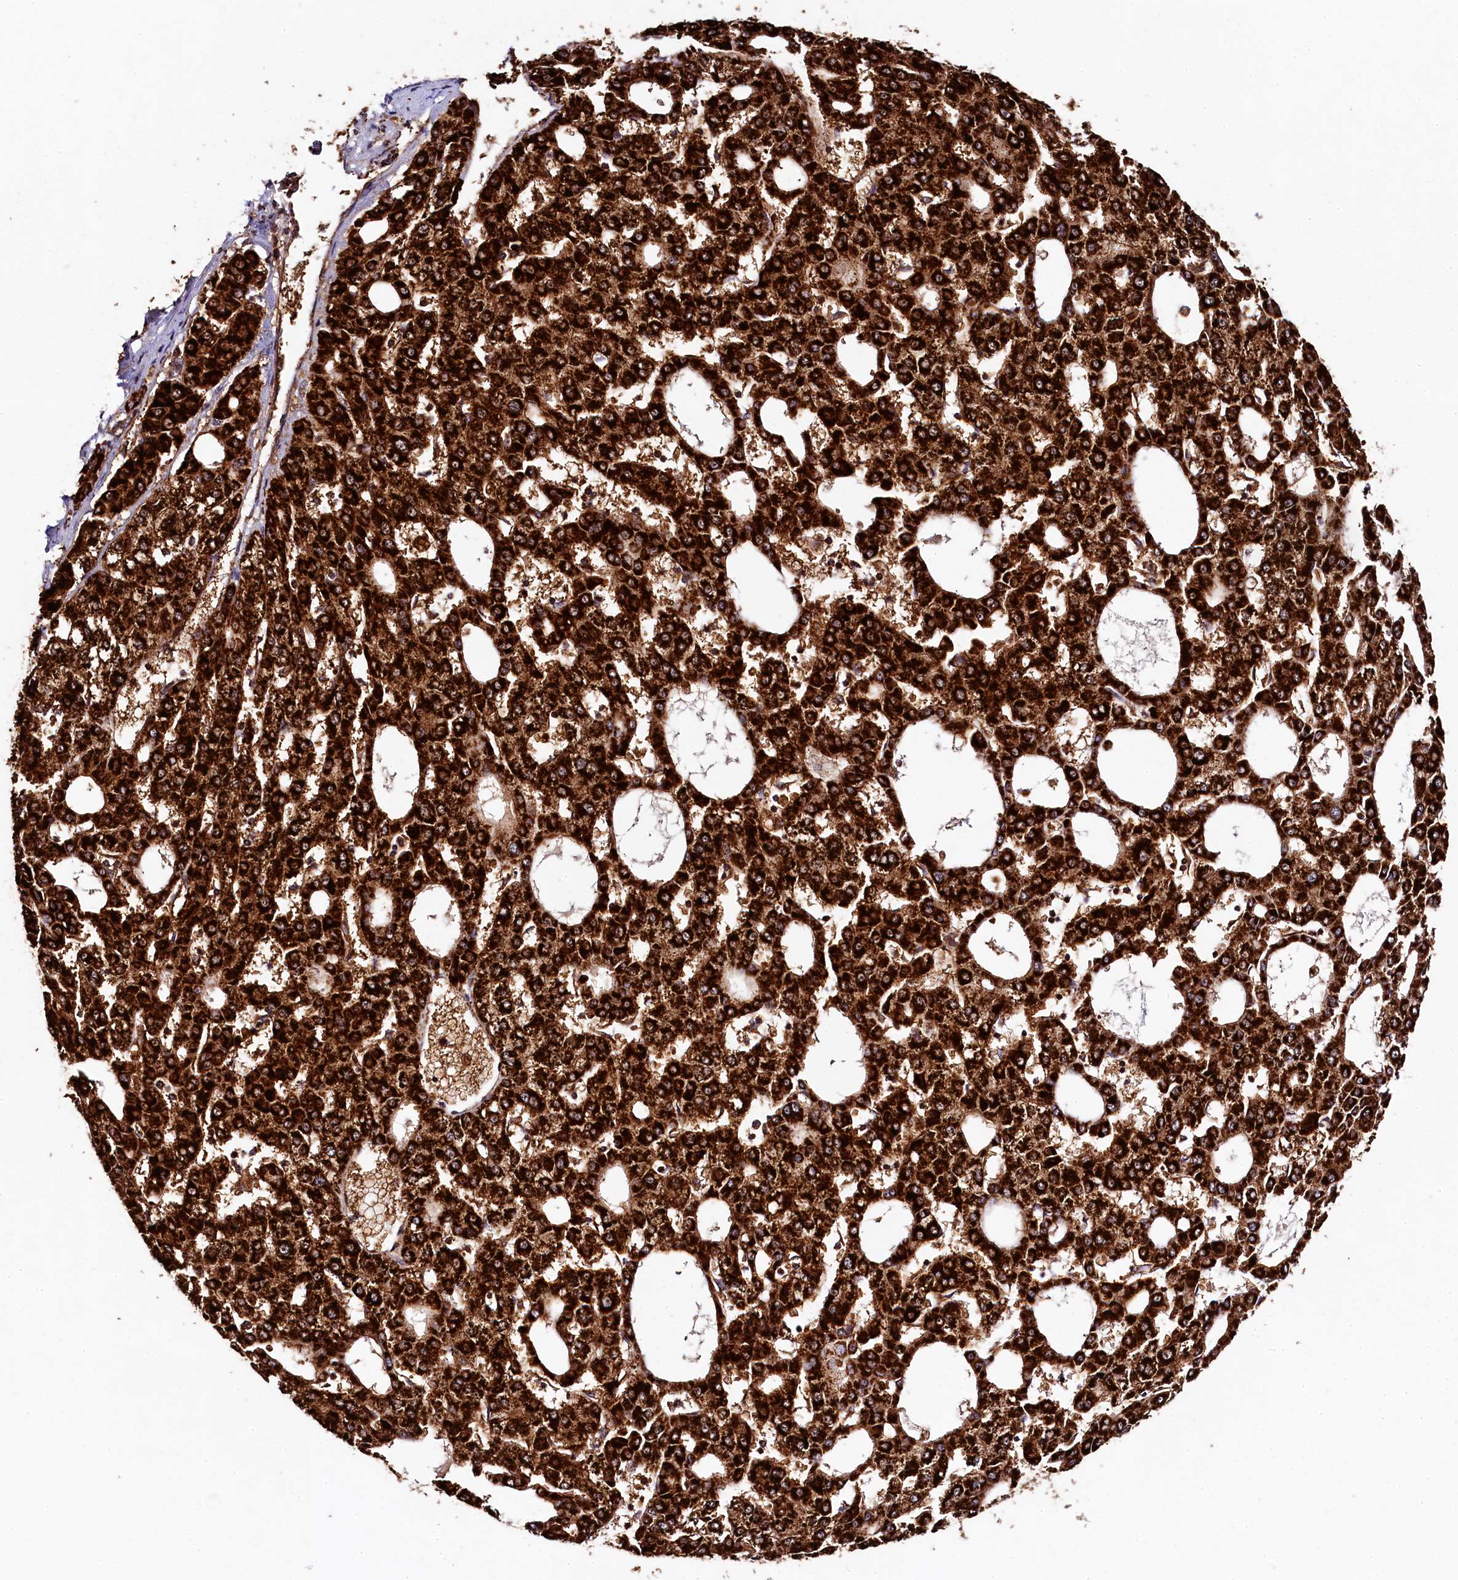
{"staining": {"intensity": "strong", "quantity": ">75%", "location": "cytoplasmic/membranous"}, "tissue": "liver cancer", "cell_type": "Tumor cells", "image_type": "cancer", "snomed": [{"axis": "morphology", "description": "Carcinoma, Hepatocellular, NOS"}, {"axis": "topography", "description": "Liver"}], "caption": "Tumor cells reveal strong cytoplasmic/membranous positivity in approximately >75% of cells in liver cancer.", "gene": "CLYBL", "patient": {"sex": "male", "age": 47}}